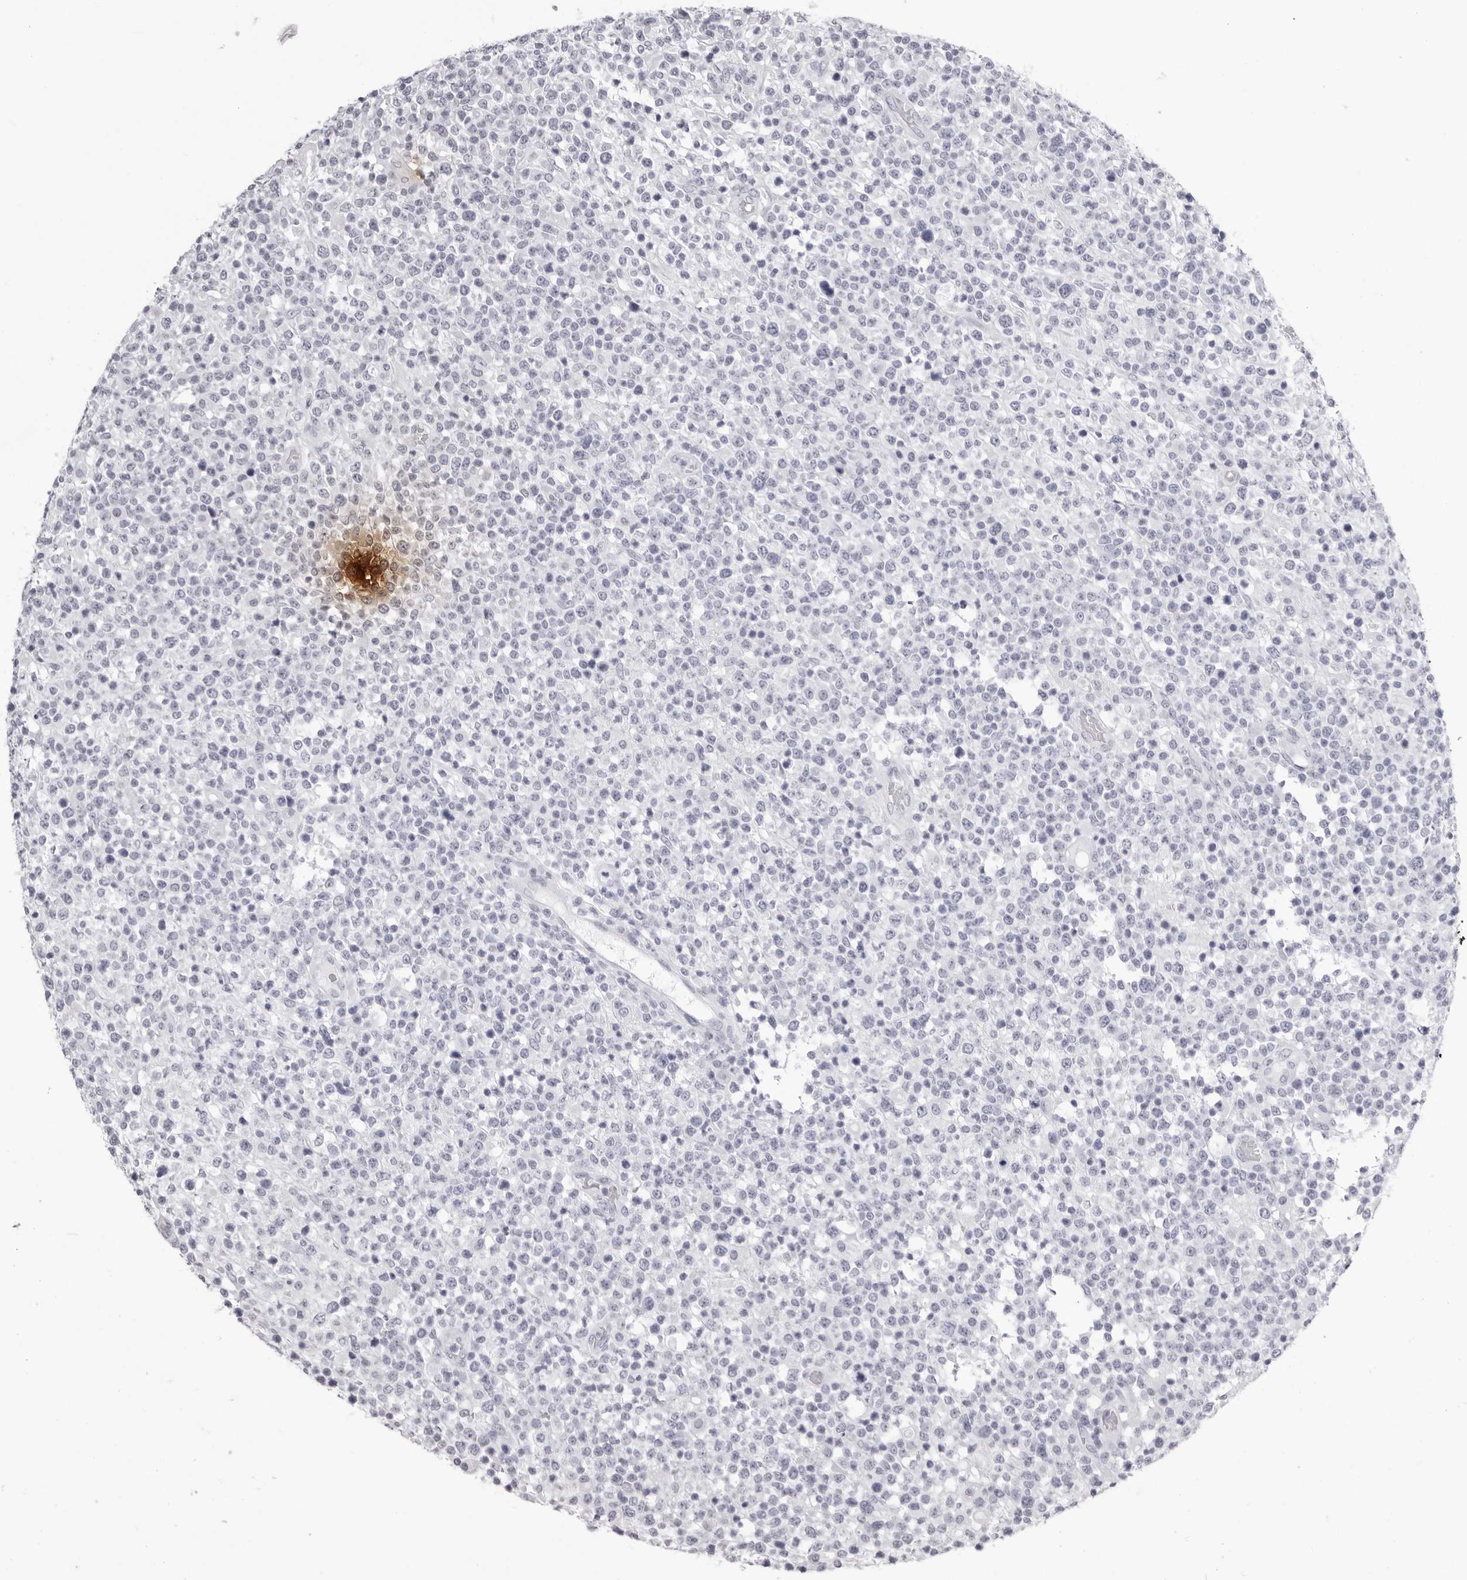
{"staining": {"intensity": "negative", "quantity": "none", "location": "none"}, "tissue": "lymphoma", "cell_type": "Tumor cells", "image_type": "cancer", "snomed": [{"axis": "morphology", "description": "Malignant lymphoma, non-Hodgkin's type, High grade"}, {"axis": "topography", "description": "Colon"}], "caption": "IHC of lymphoma displays no positivity in tumor cells.", "gene": "CST1", "patient": {"sex": "female", "age": 53}}